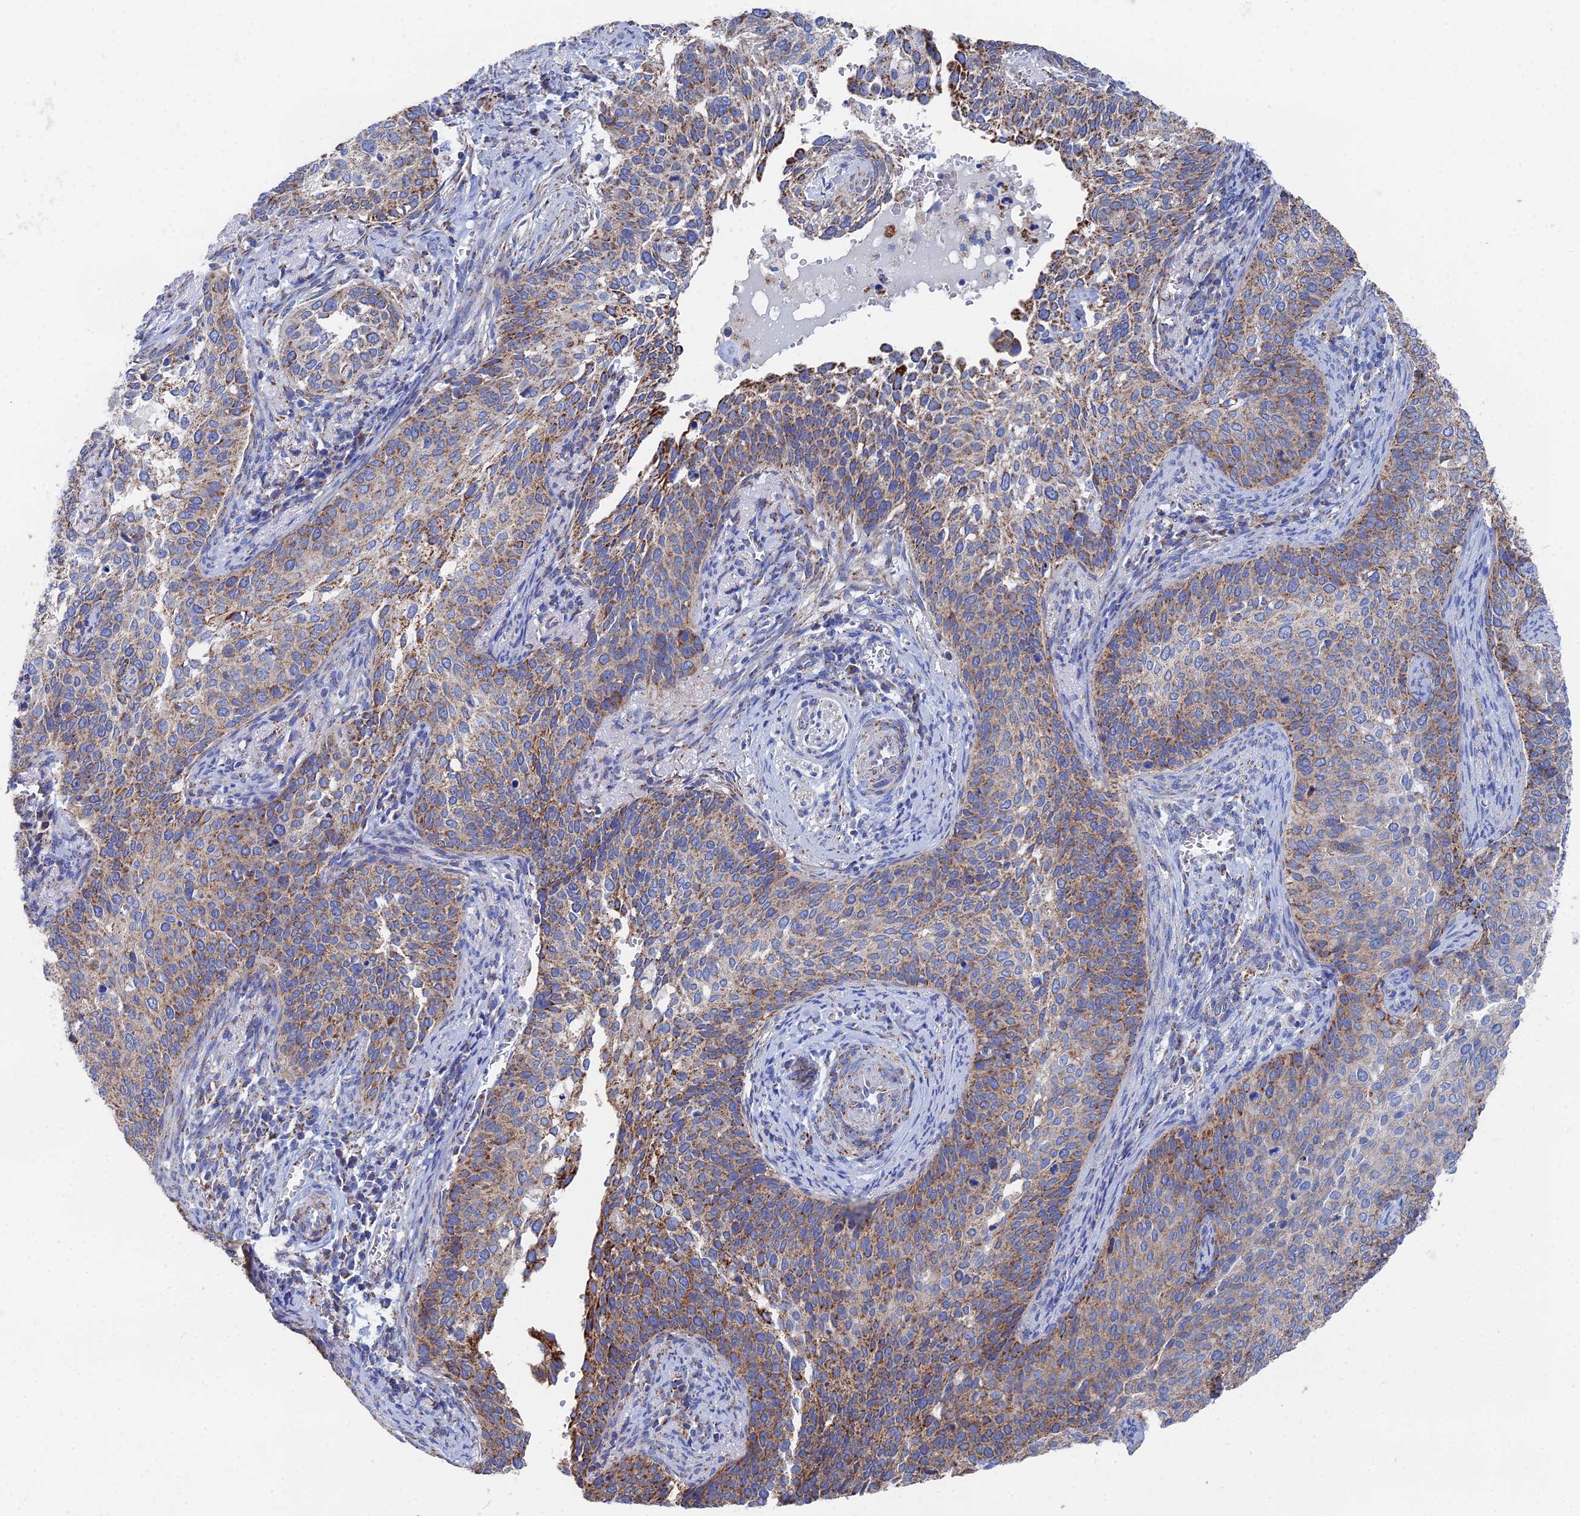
{"staining": {"intensity": "moderate", "quantity": "25%-75%", "location": "cytoplasmic/membranous"}, "tissue": "cervical cancer", "cell_type": "Tumor cells", "image_type": "cancer", "snomed": [{"axis": "morphology", "description": "Squamous cell carcinoma, NOS"}, {"axis": "topography", "description": "Cervix"}], "caption": "Immunohistochemistry staining of squamous cell carcinoma (cervical), which reveals medium levels of moderate cytoplasmic/membranous positivity in approximately 25%-75% of tumor cells indicating moderate cytoplasmic/membranous protein expression. The staining was performed using DAB (3,3'-diaminobenzidine) (brown) for protein detection and nuclei were counterstained in hematoxylin (blue).", "gene": "IFT80", "patient": {"sex": "female", "age": 44}}